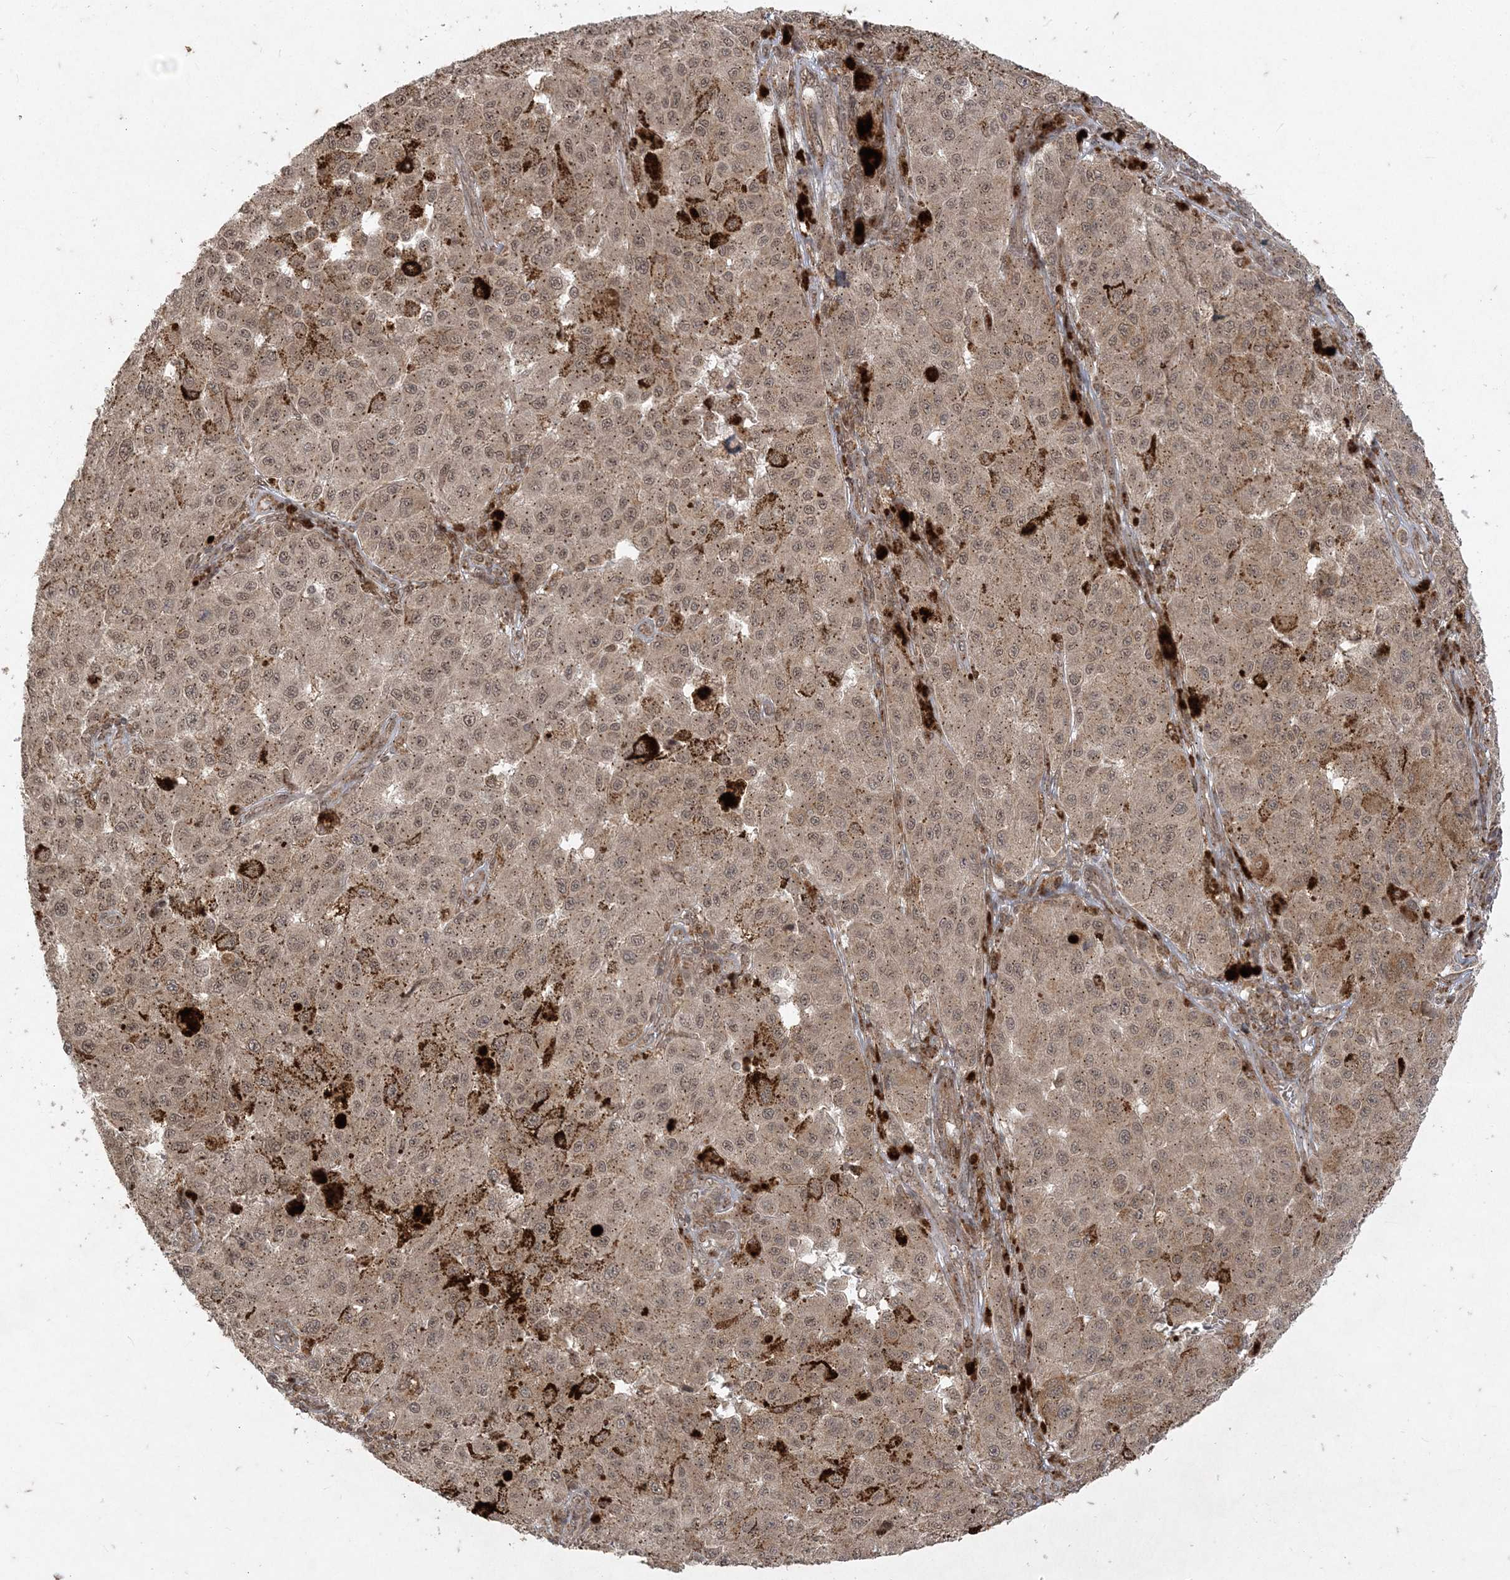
{"staining": {"intensity": "moderate", "quantity": ">75%", "location": "cytoplasmic/membranous,nuclear"}, "tissue": "melanoma", "cell_type": "Tumor cells", "image_type": "cancer", "snomed": [{"axis": "morphology", "description": "Malignant melanoma, NOS"}, {"axis": "topography", "description": "Skin"}], "caption": "Melanoma was stained to show a protein in brown. There is medium levels of moderate cytoplasmic/membranous and nuclear positivity in approximately >75% of tumor cells. Immunohistochemistry stains the protein of interest in brown and the nuclei are stained blue.", "gene": "RRAS", "patient": {"sex": "female", "age": 64}}